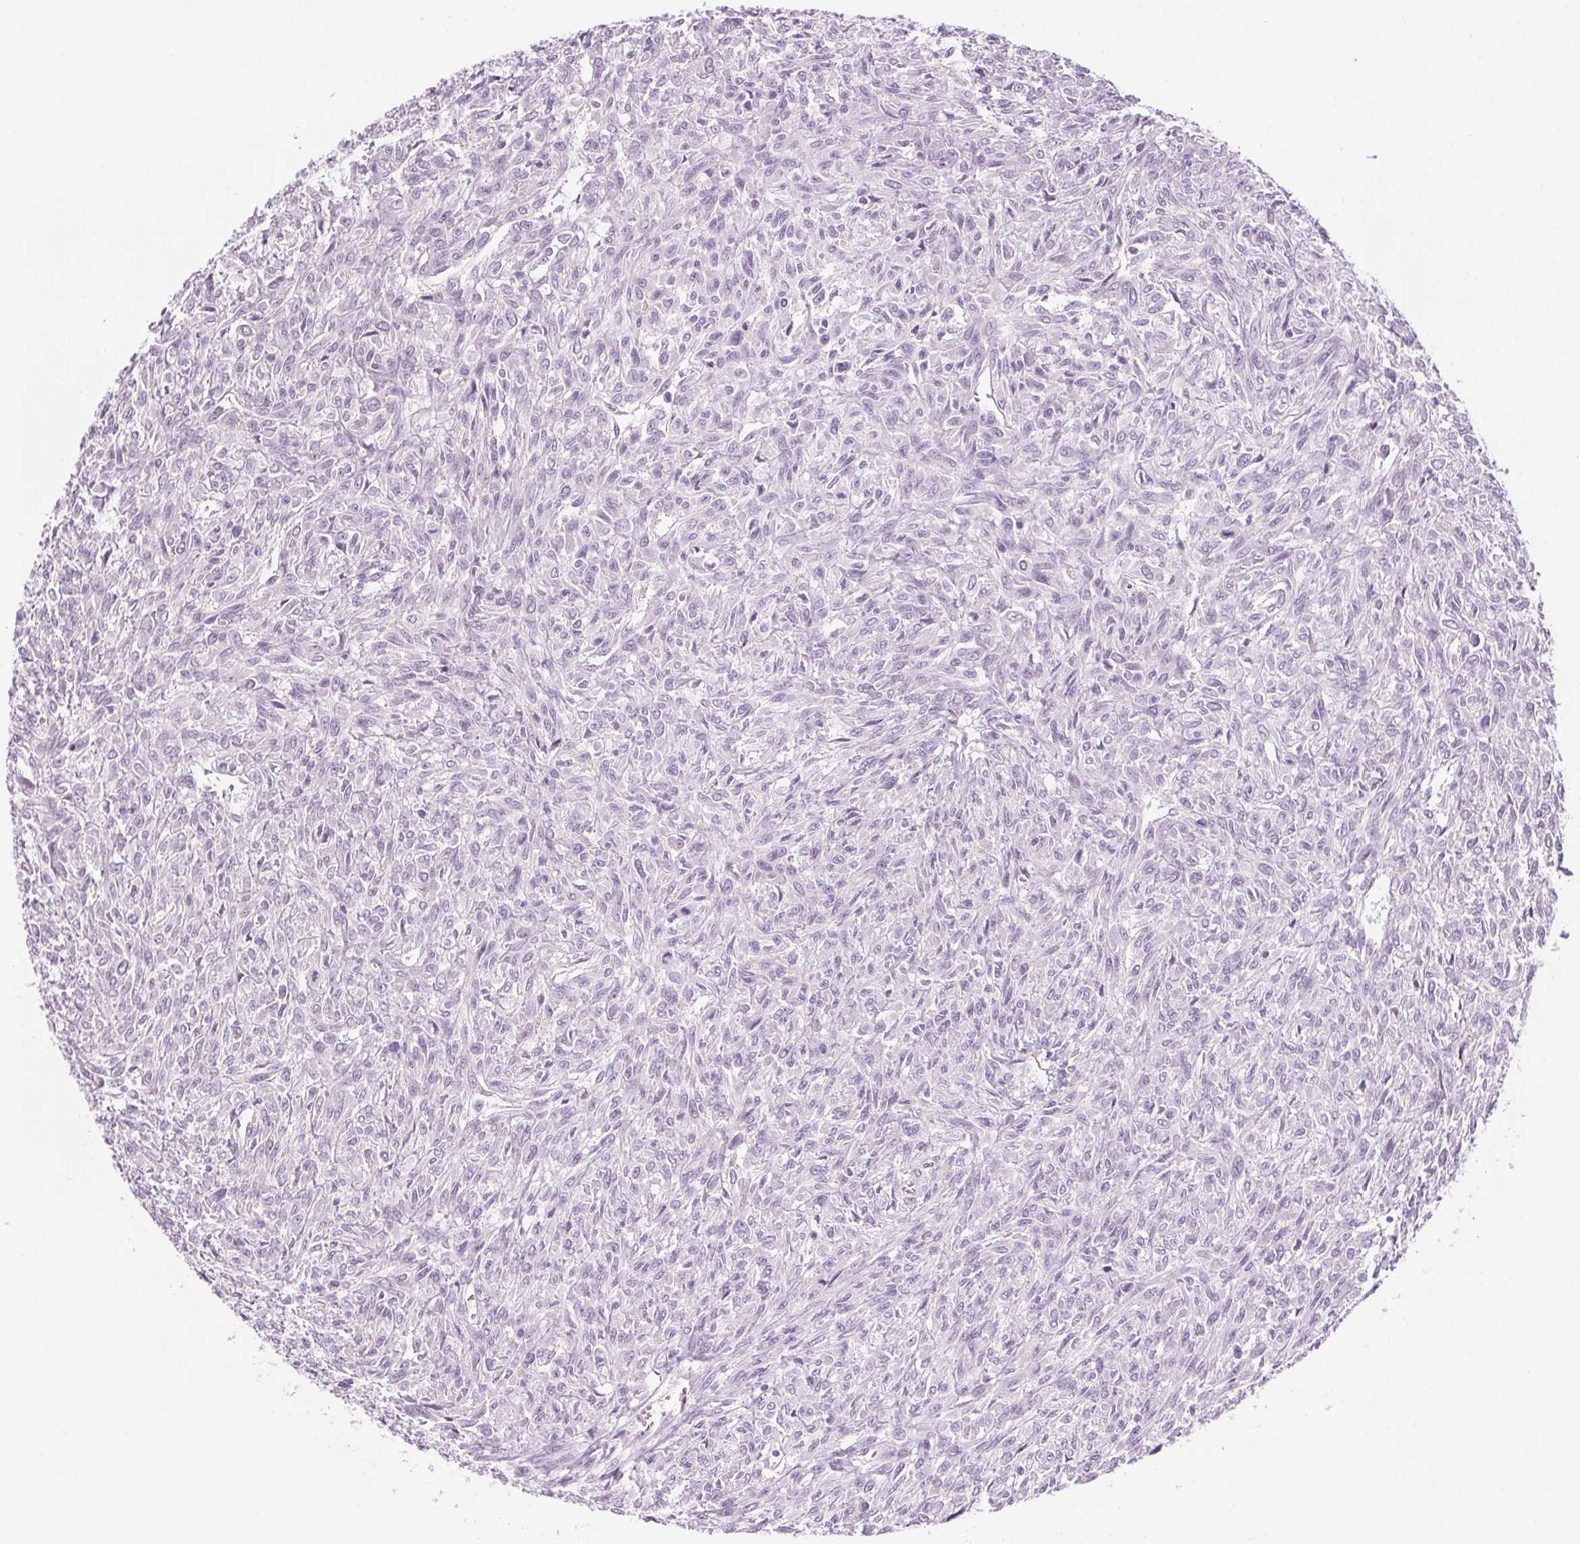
{"staining": {"intensity": "negative", "quantity": "none", "location": "none"}, "tissue": "renal cancer", "cell_type": "Tumor cells", "image_type": "cancer", "snomed": [{"axis": "morphology", "description": "Adenocarcinoma, NOS"}, {"axis": "topography", "description": "Kidney"}], "caption": "Immunohistochemical staining of human adenocarcinoma (renal) shows no significant staining in tumor cells. (Stains: DAB (3,3'-diaminobenzidine) IHC with hematoxylin counter stain, Microscopy: brightfield microscopy at high magnification).", "gene": "SLC6A19", "patient": {"sex": "male", "age": 58}}